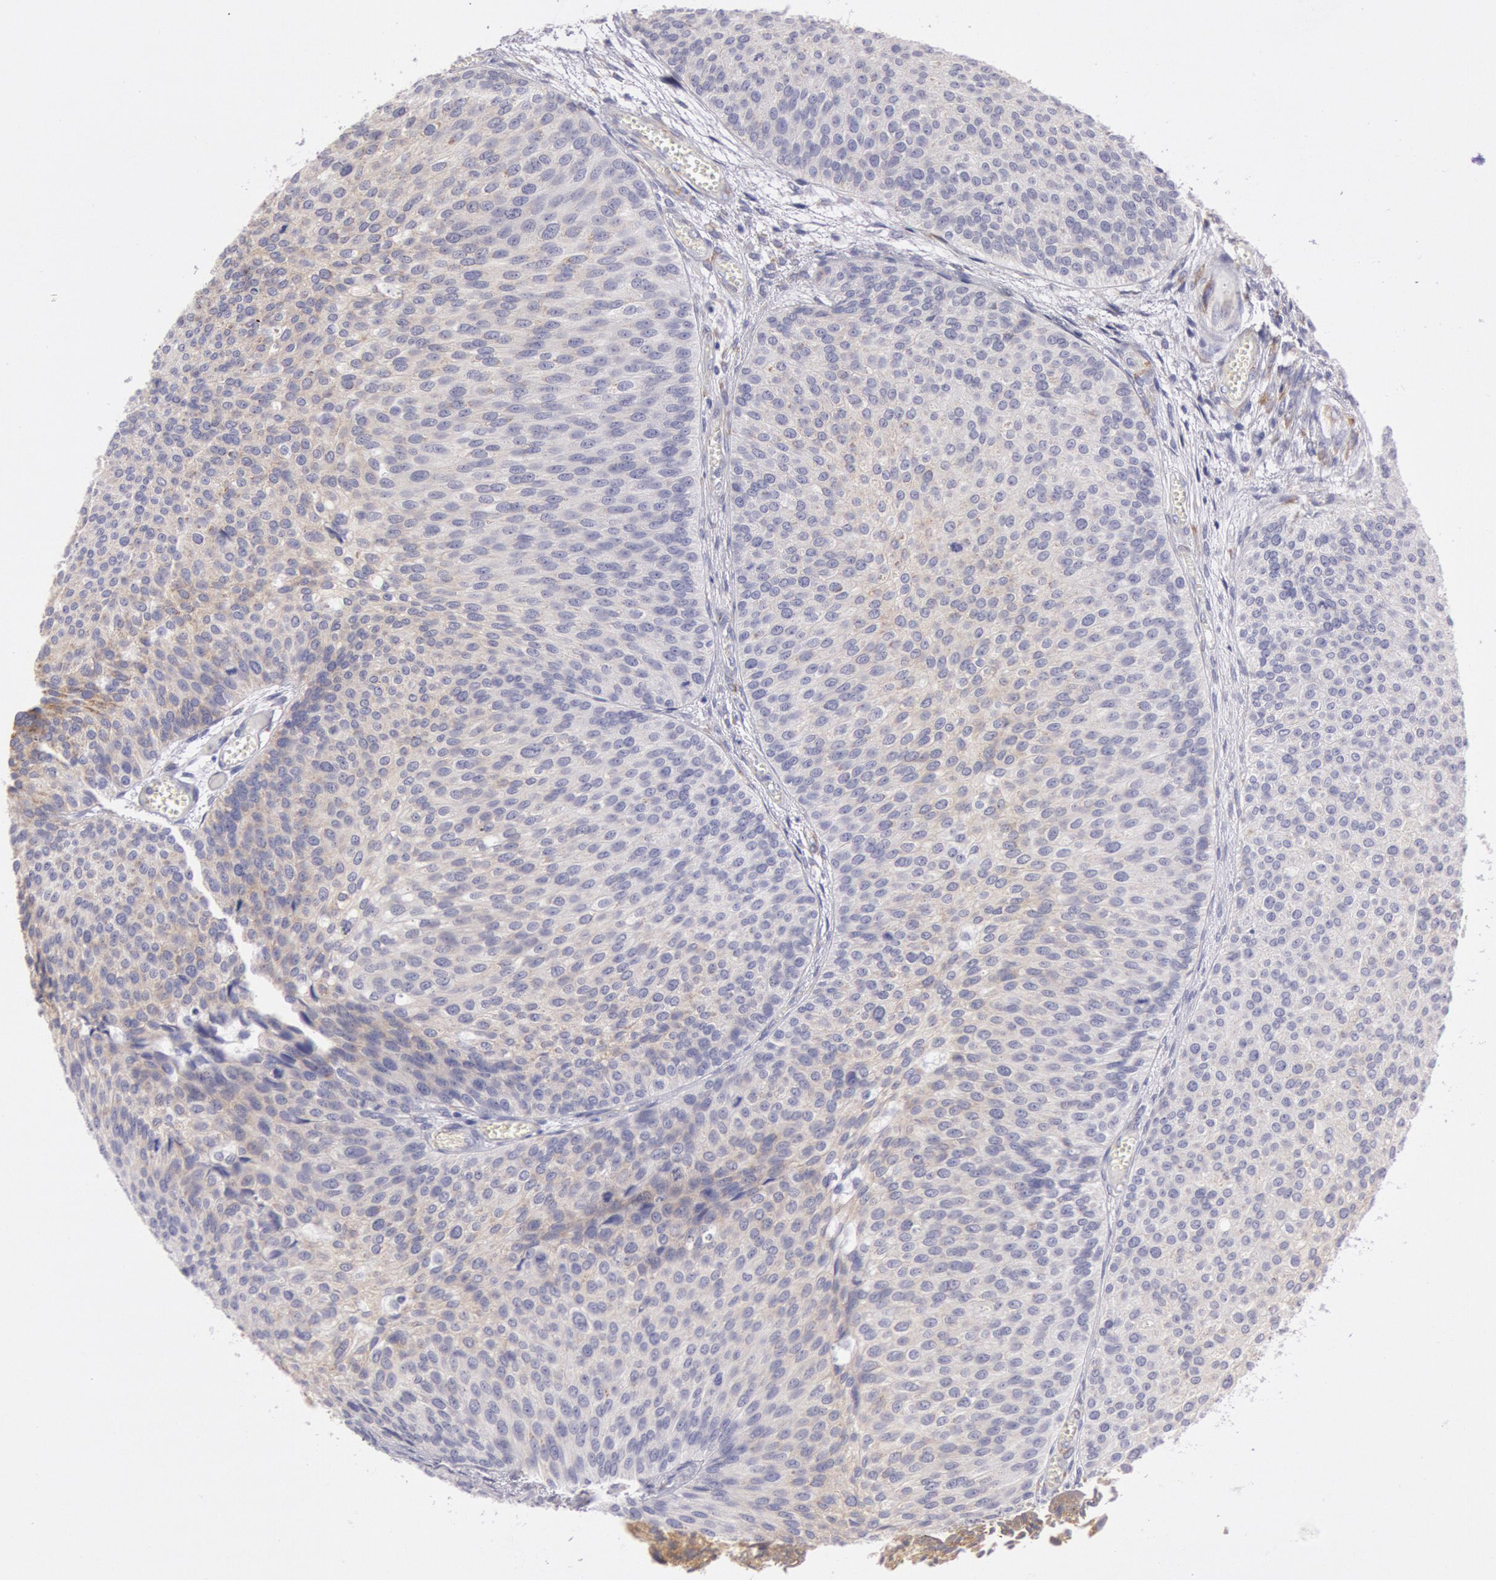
{"staining": {"intensity": "weak", "quantity": "25%-75%", "location": "cytoplasmic/membranous"}, "tissue": "urothelial cancer", "cell_type": "Tumor cells", "image_type": "cancer", "snomed": [{"axis": "morphology", "description": "Urothelial carcinoma, Low grade"}, {"axis": "topography", "description": "Urinary bladder"}], "caption": "The image reveals a brown stain indicating the presence of a protein in the cytoplasmic/membranous of tumor cells in urothelial carcinoma (low-grade).", "gene": "CIDEB", "patient": {"sex": "male", "age": 84}}